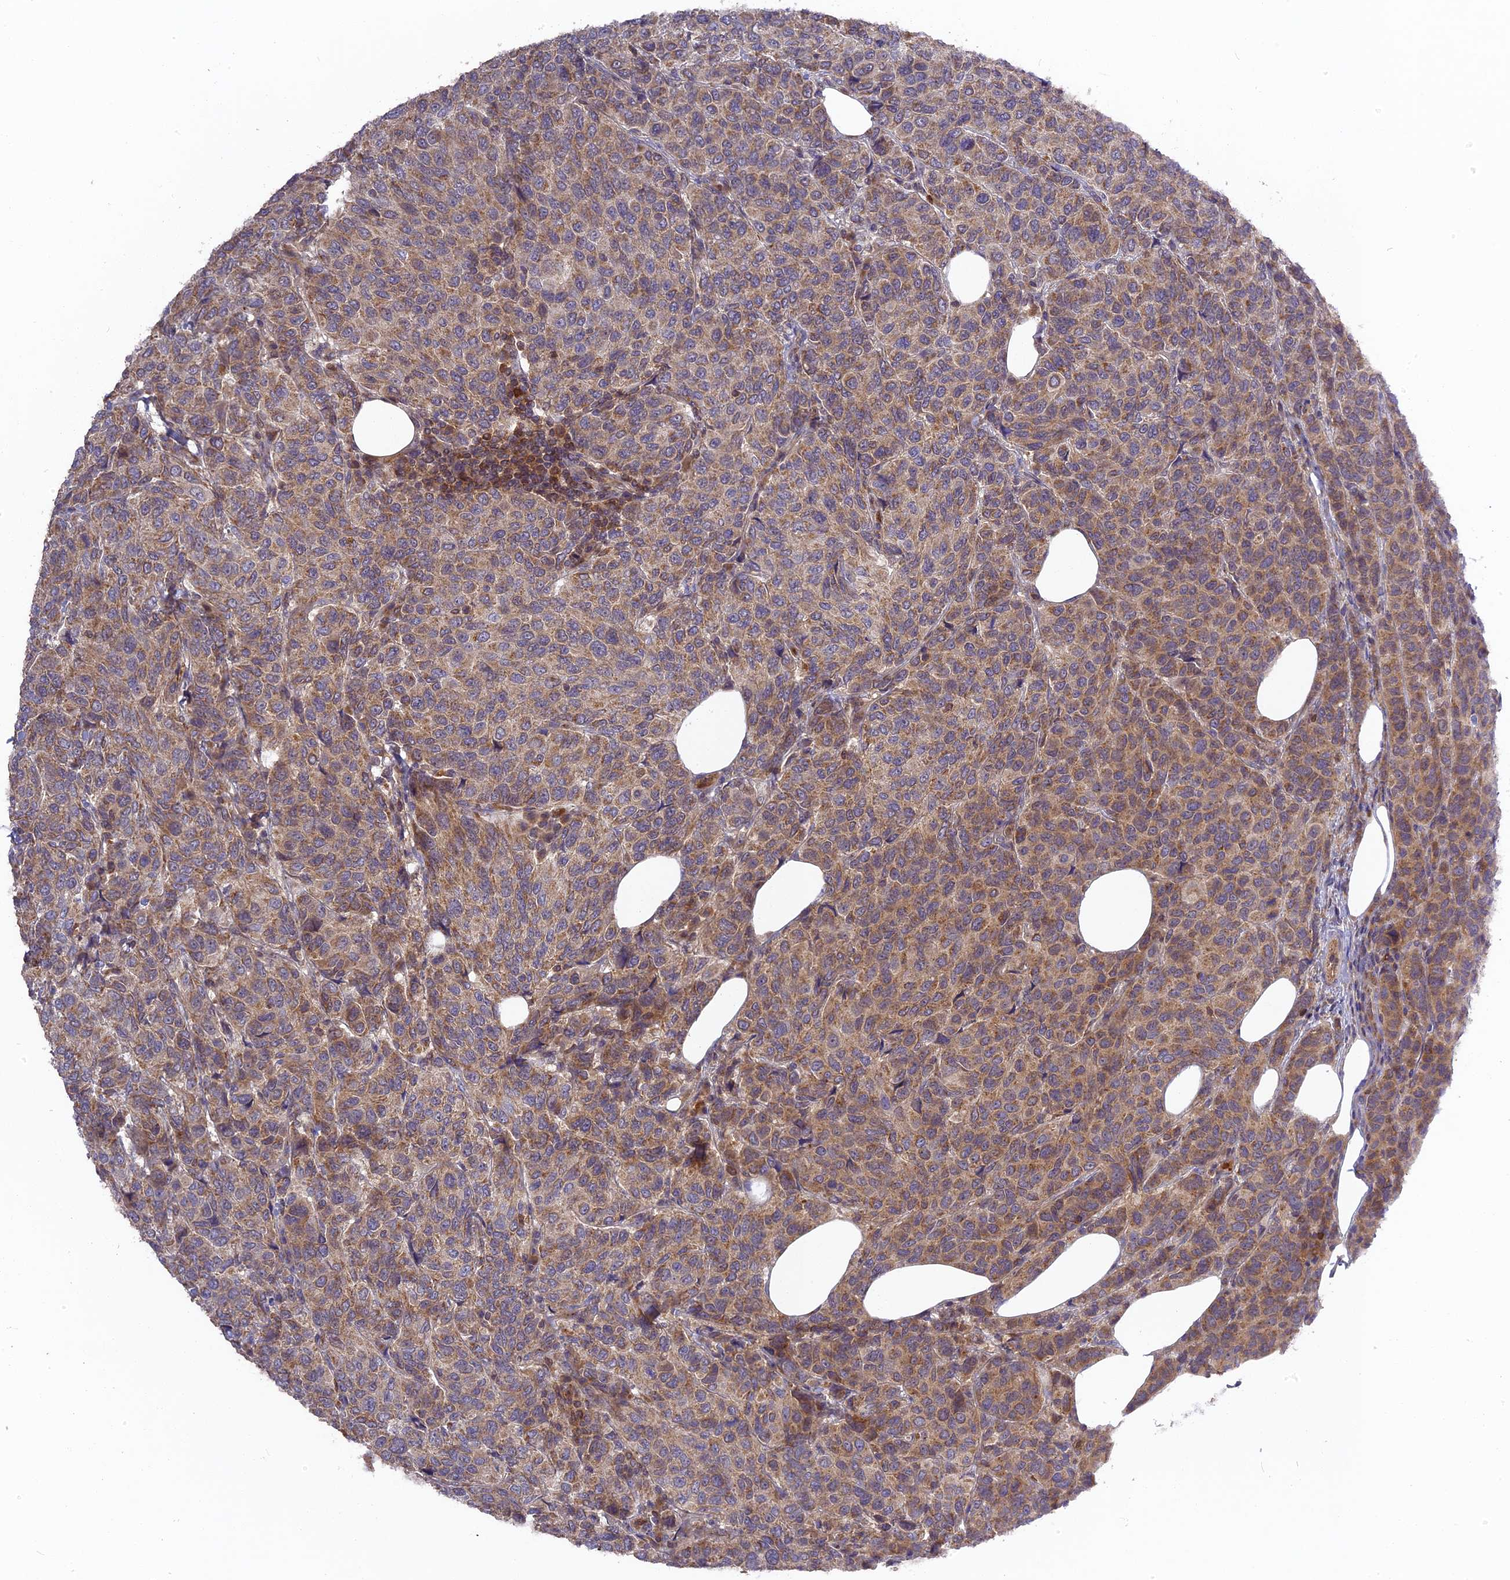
{"staining": {"intensity": "moderate", "quantity": ">75%", "location": "cytoplasmic/membranous"}, "tissue": "breast cancer", "cell_type": "Tumor cells", "image_type": "cancer", "snomed": [{"axis": "morphology", "description": "Duct carcinoma"}, {"axis": "topography", "description": "Breast"}], "caption": "Protein expression analysis of invasive ductal carcinoma (breast) exhibits moderate cytoplasmic/membranous staining in about >75% of tumor cells.", "gene": "RPIA", "patient": {"sex": "female", "age": 55}}